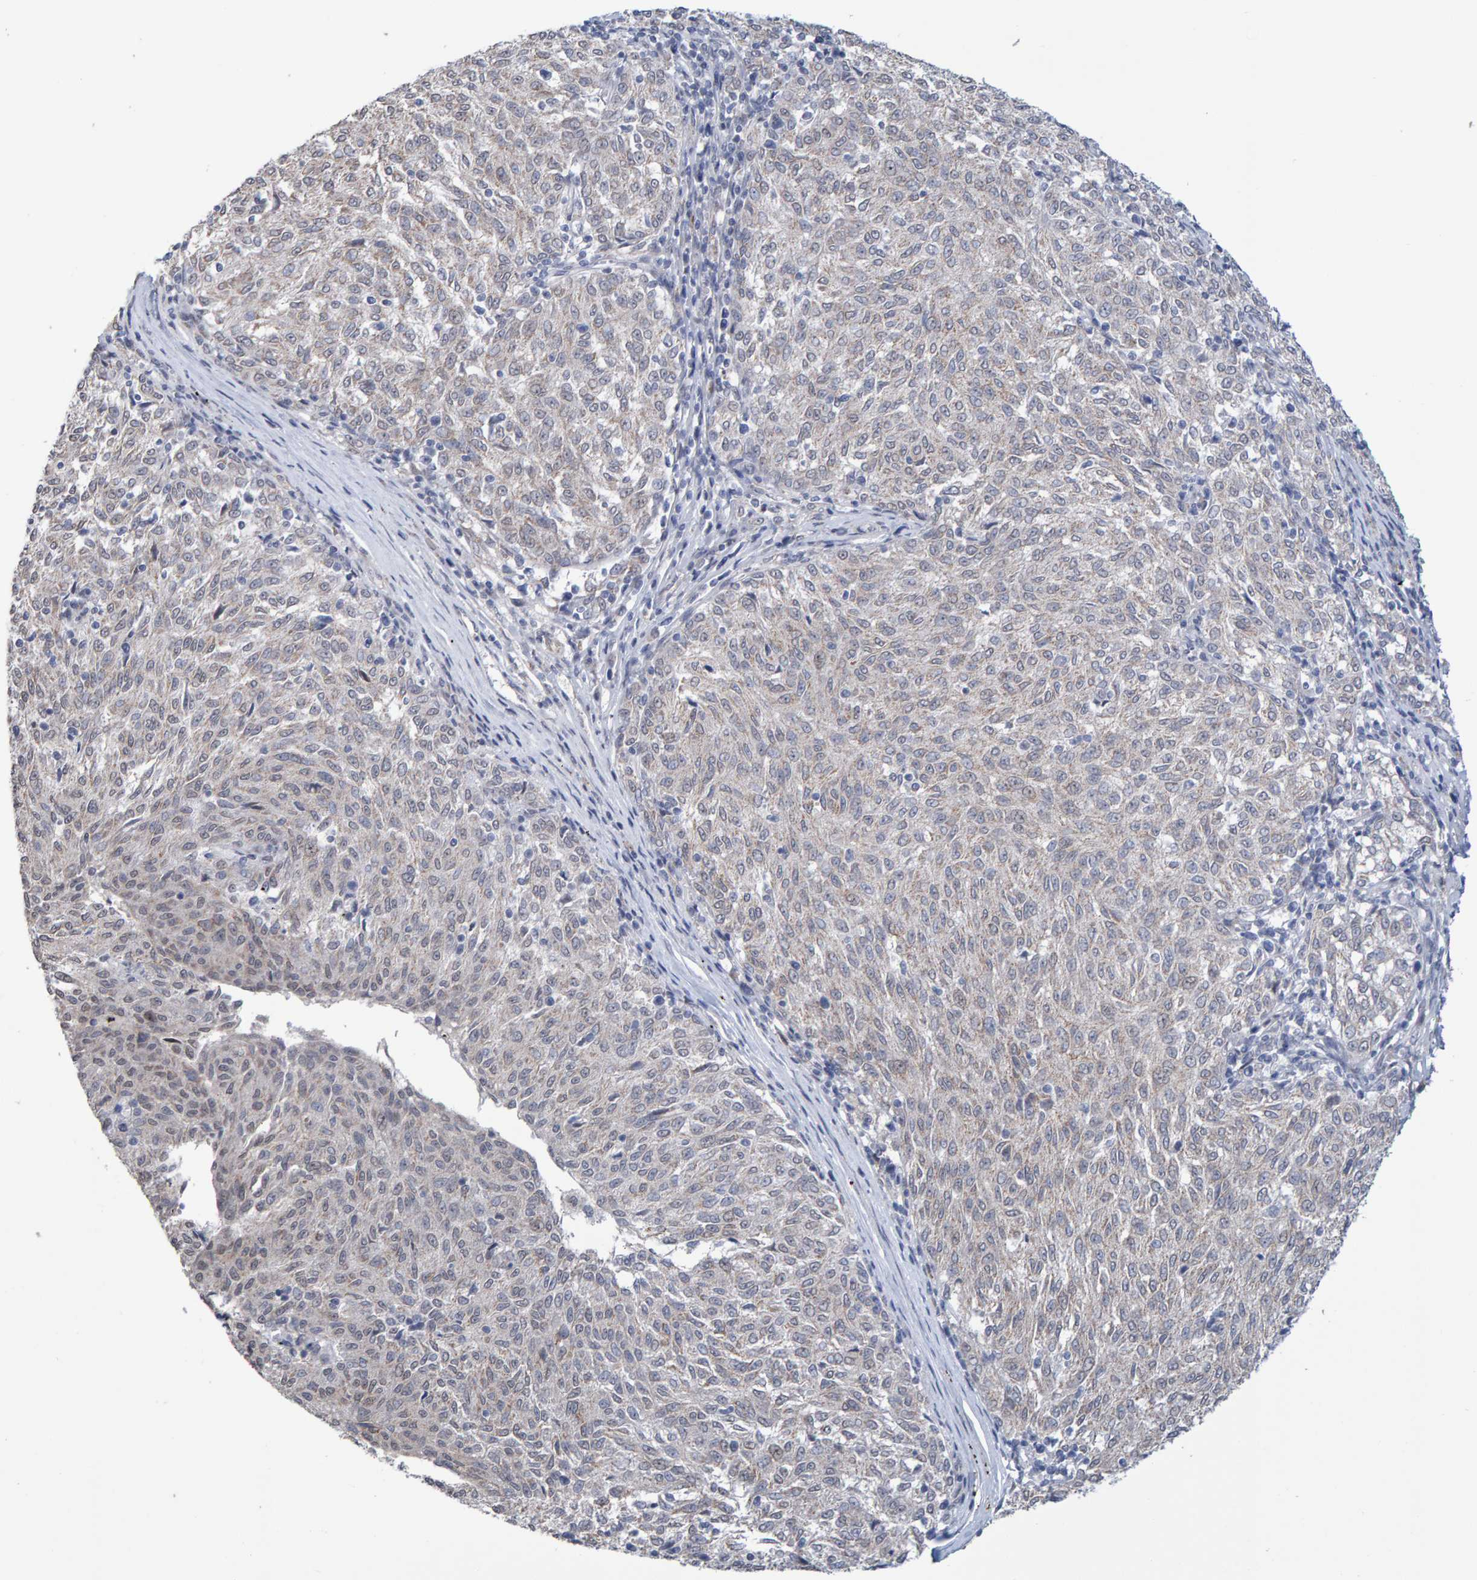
{"staining": {"intensity": "negative", "quantity": "none", "location": "none"}, "tissue": "melanoma", "cell_type": "Tumor cells", "image_type": "cancer", "snomed": [{"axis": "morphology", "description": "Malignant melanoma, NOS"}, {"axis": "topography", "description": "Skin"}], "caption": "Micrograph shows no protein staining in tumor cells of melanoma tissue.", "gene": "USP43", "patient": {"sex": "female", "age": 72}}